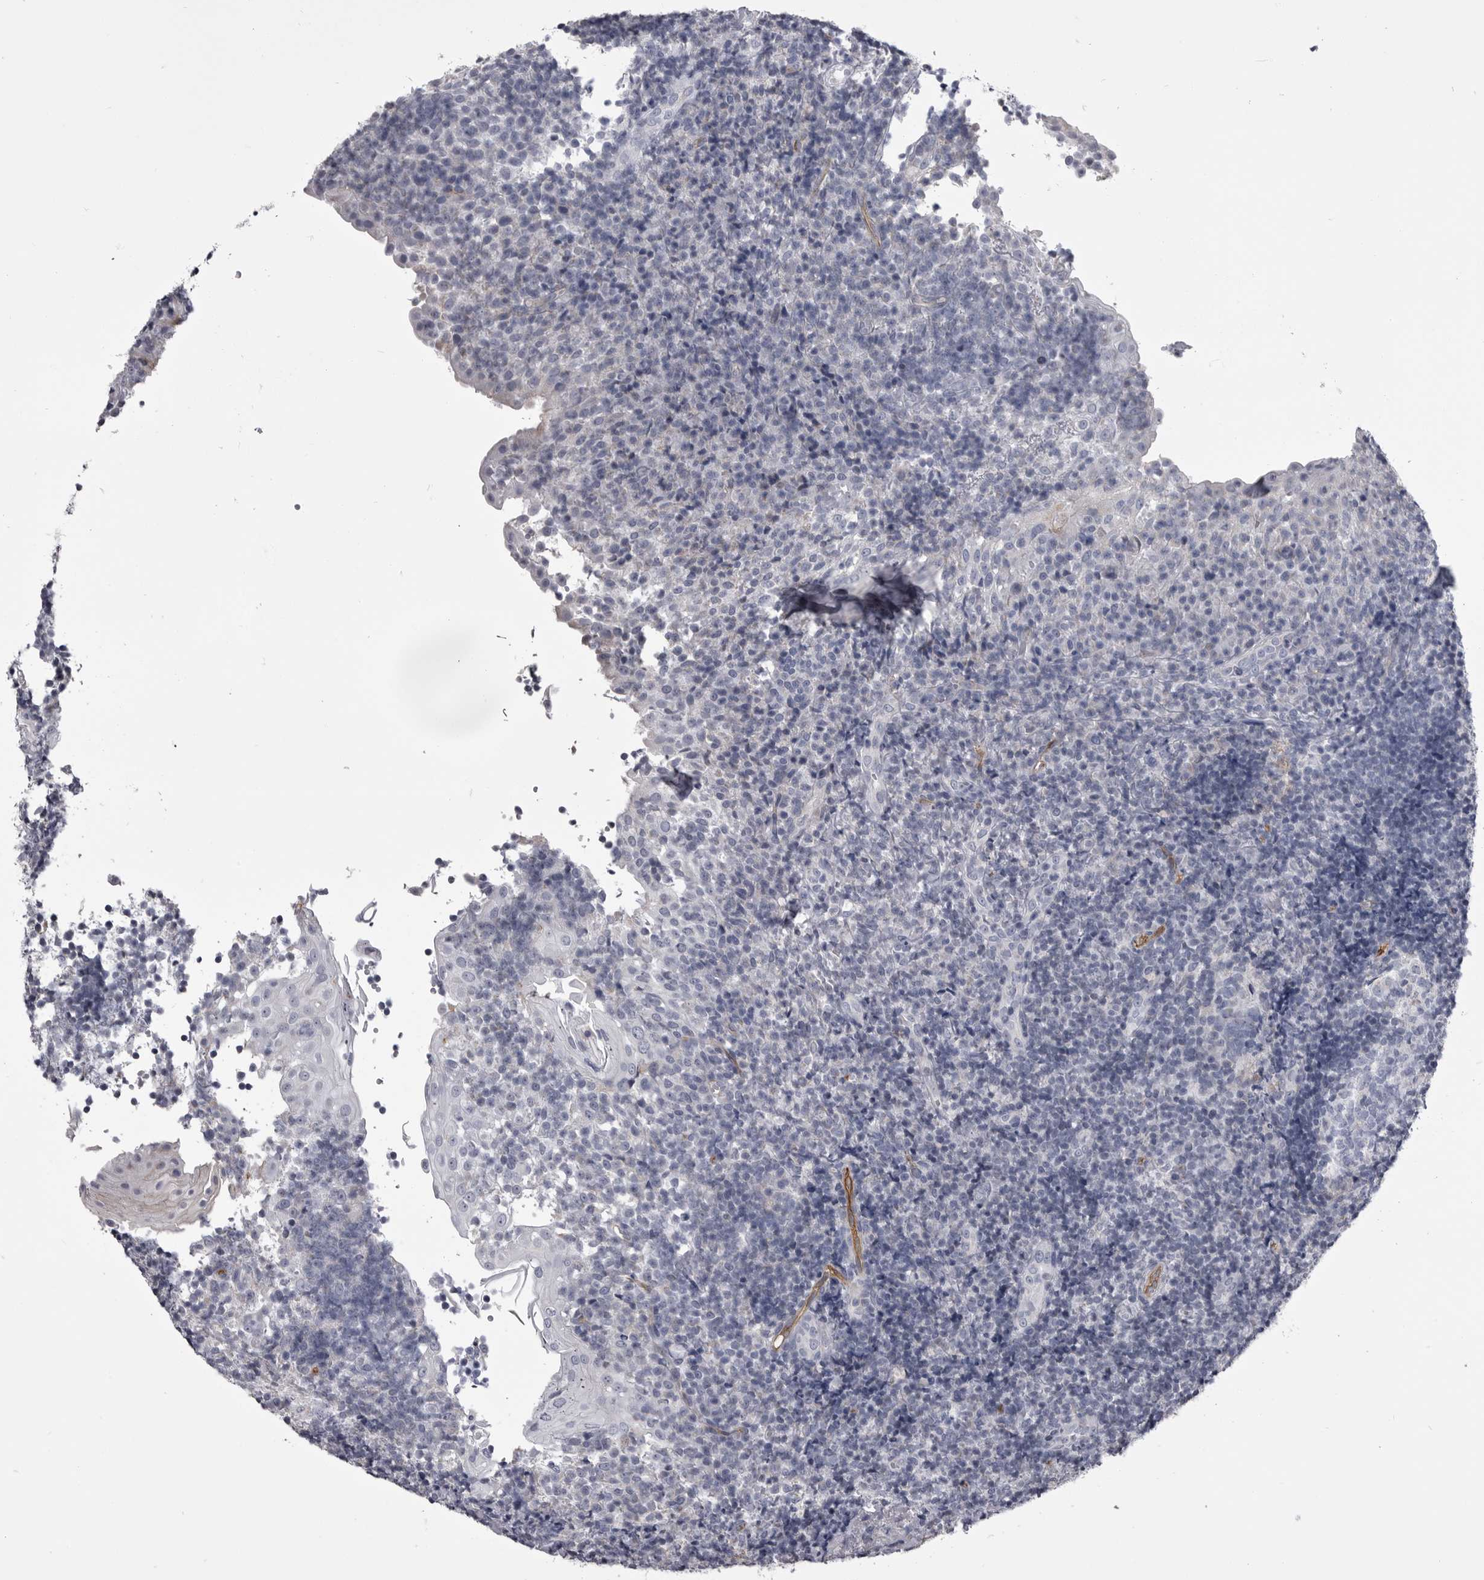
{"staining": {"intensity": "negative", "quantity": "none", "location": "none"}, "tissue": "tonsil", "cell_type": "Germinal center cells", "image_type": "normal", "snomed": [{"axis": "morphology", "description": "Normal tissue, NOS"}, {"axis": "topography", "description": "Tonsil"}], "caption": "This is an IHC image of normal human tonsil. There is no staining in germinal center cells.", "gene": "OPLAH", "patient": {"sex": "female", "age": 40}}